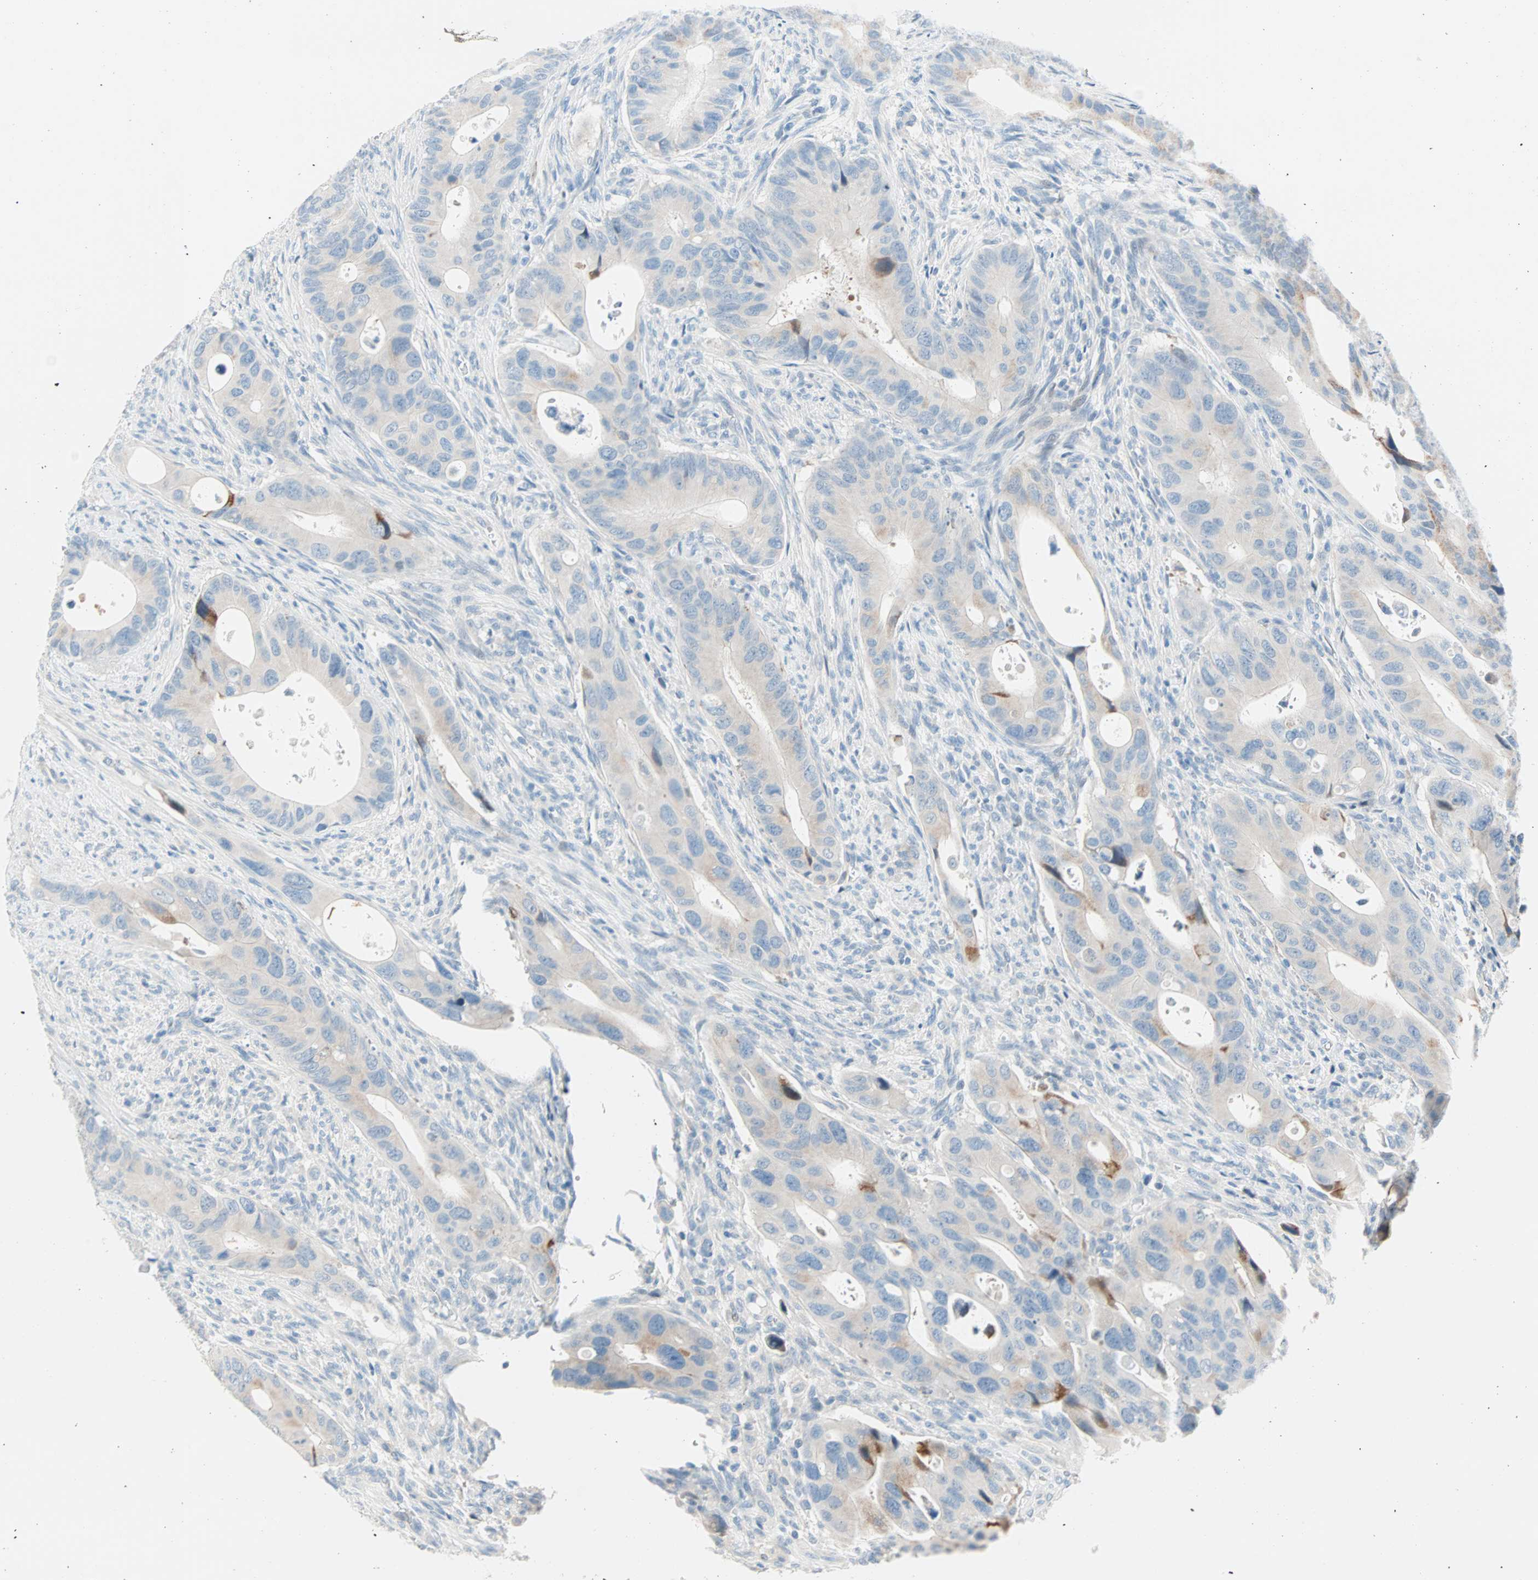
{"staining": {"intensity": "moderate", "quantity": "<25%", "location": "cytoplasmic/membranous"}, "tissue": "colorectal cancer", "cell_type": "Tumor cells", "image_type": "cancer", "snomed": [{"axis": "morphology", "description": "Adenocarcinoma, NOS"}, {"axis": "topography", "description": "Rectum"}], "caption": "Immunohistochemistry (IHC) (DAB (3,3'-diaminobenzidine)) staining of colorectal cancer (adenocarcinoma) demonstrates moderate cytoplasmic/membranous protein expression in approximately <25% of tumor cells.", "gene": "TMEM163", "patient": {"sex": "female", "age": 57}}